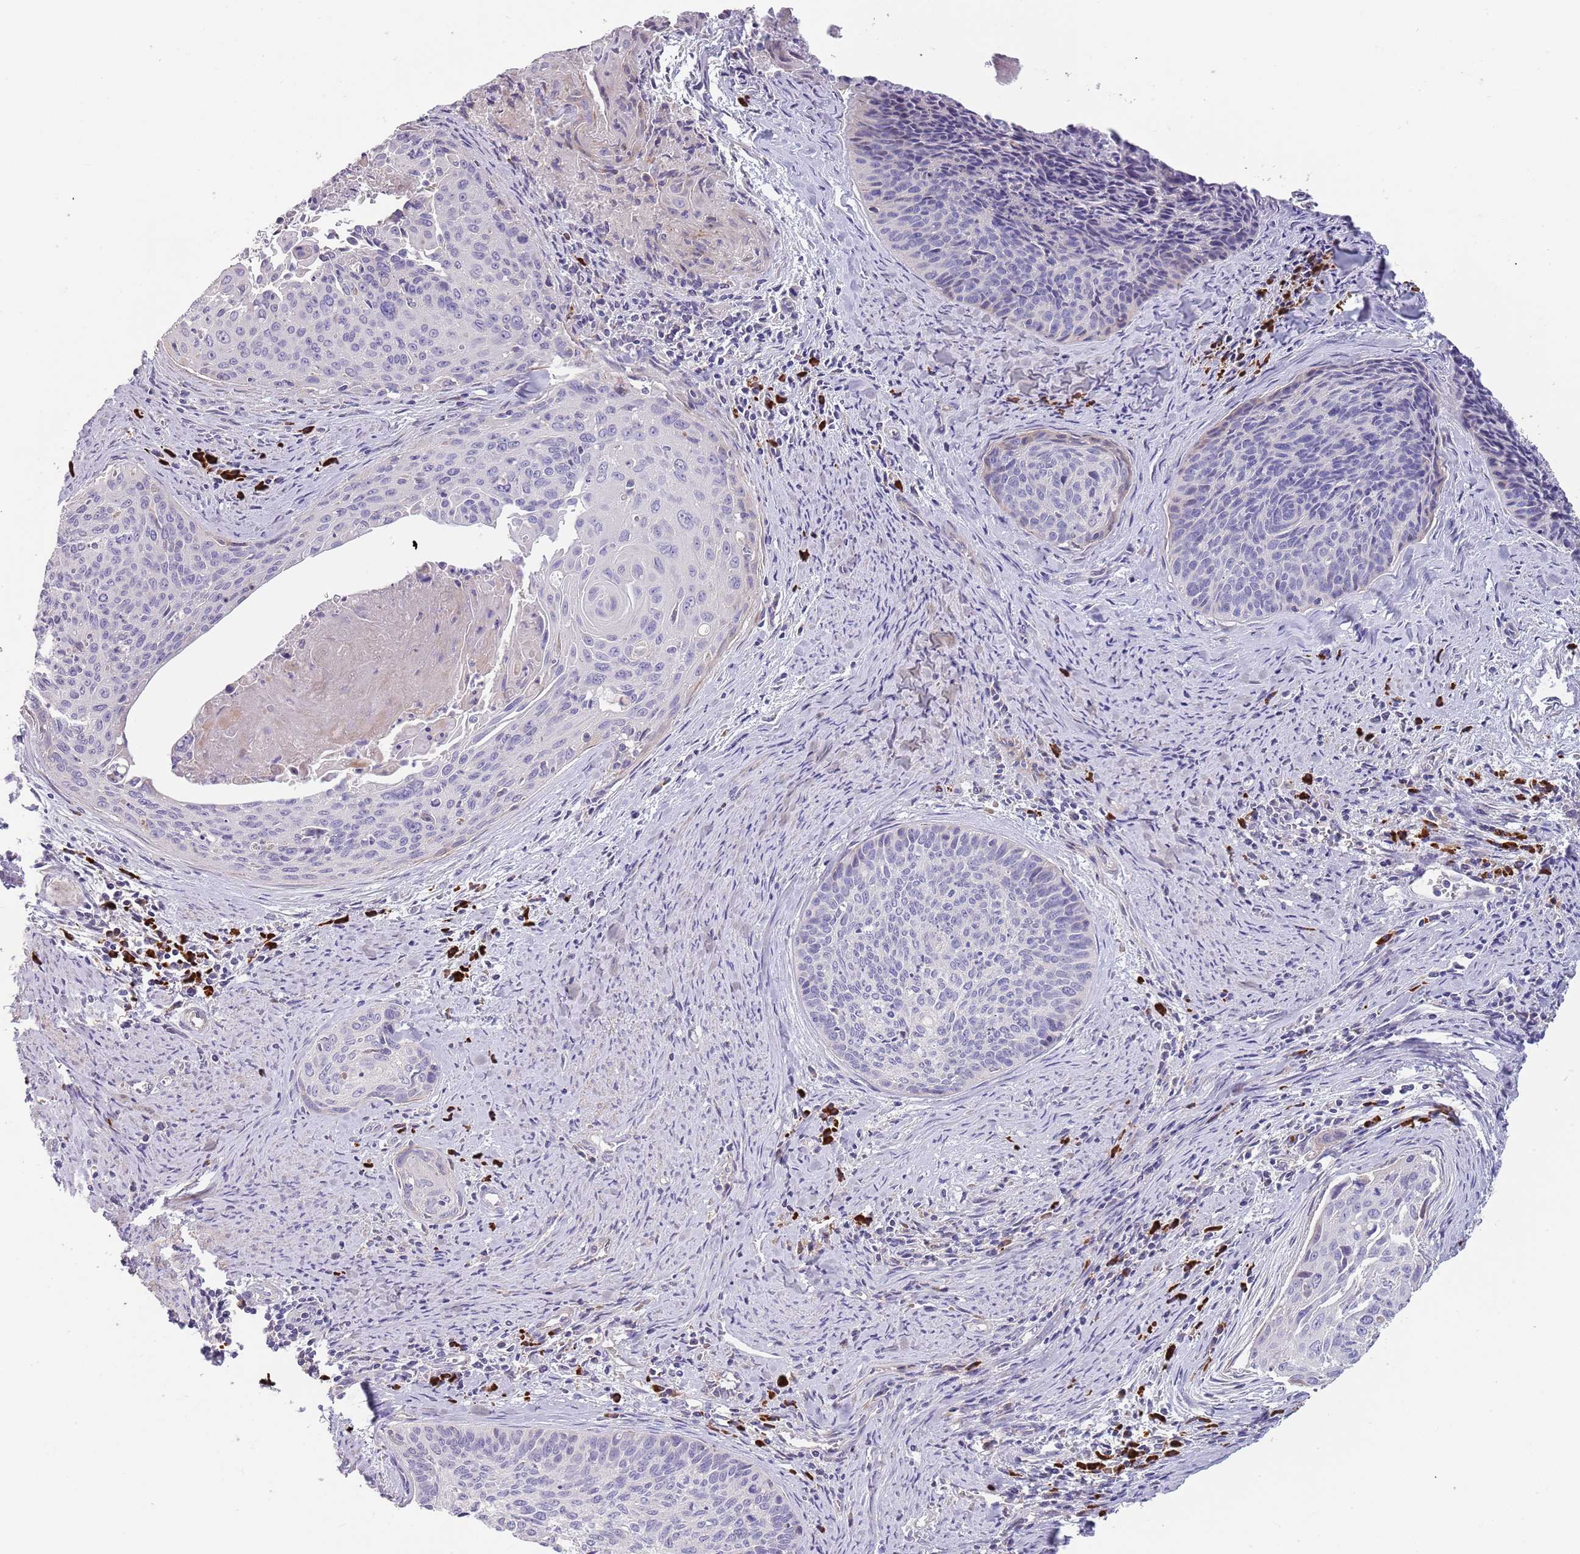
{"staining": {"intensity": "negative", "quantity": "none", "location": "none"}, "tissue": "cervical cancer", "cell_type": "Tumor cells", "image_type": "cancer", "snomed": [{"axis": "morphology", "description": "Squamous cell carcinoma, NOS"}, {"axis": "topography", "description": "Cervix"}], "caption": "Cervical cancer was stained to show a protein in brown. There is no significant positivity in tumor cells. The staining is performed using DAB (3,3'-diaminobenzidine) brown chromogen with nuclei counter-stained in using hematoxylin.", "gene": "SUSD1", "patient": {"sex": "female", "age": 55}}